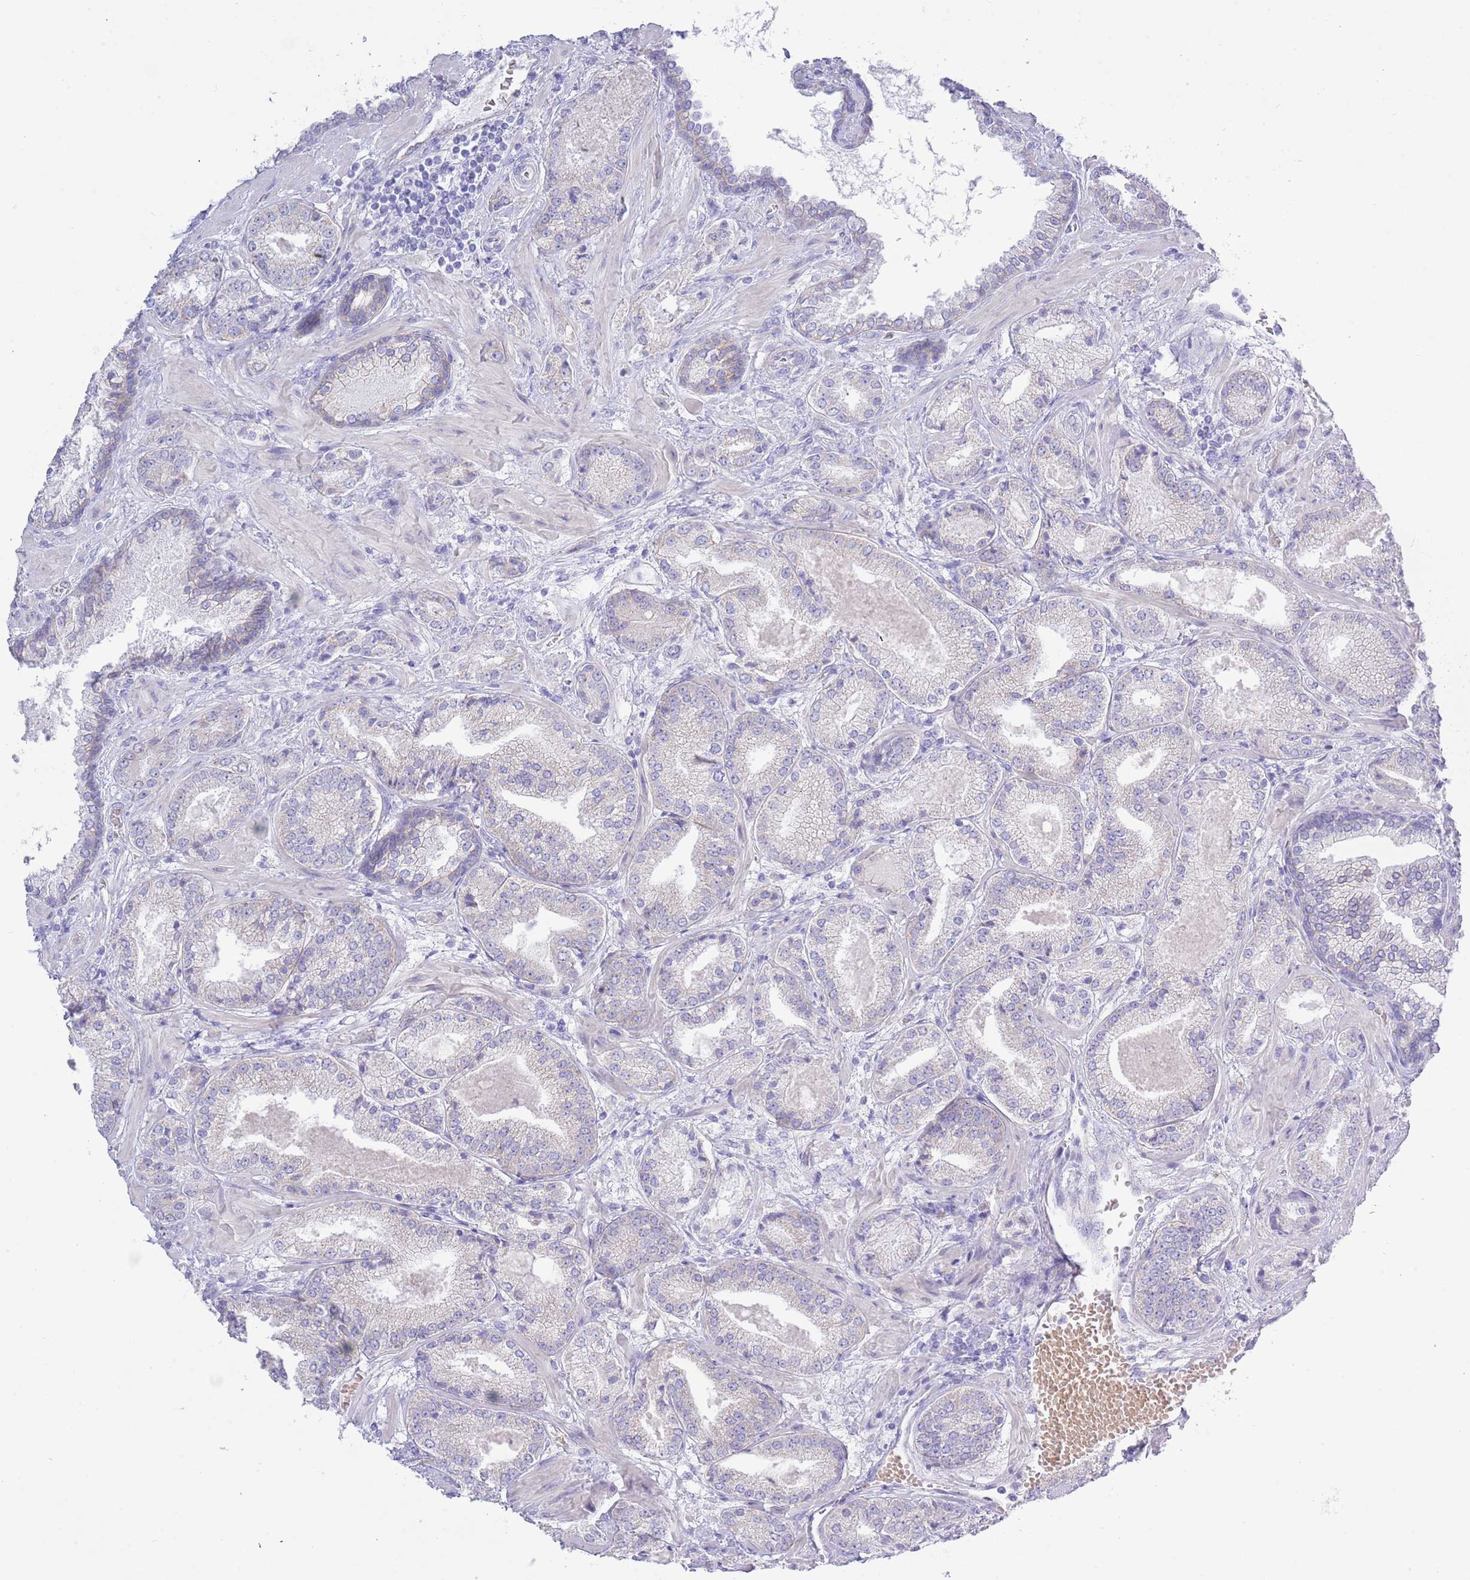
{"staining": {"intensity": "negative", "quantity": "none", "location": "none"}, "tissue": "prostate cancer", "cell_type": "Tumor cells", "image_type": "cancer", "snomed": [{"axis": "morphology", "description": "Adenocarcinoma, High grade"}, {"axis": "topography", "description": "Prostate"}], "caption": "Immunohistochemical staining of prostate high-grade adenocarcinoma displays no significant staining in tumor cells. The staining is performed using DAB brown chromogen with nuclei counter-stained in using hematoxylin.", "gene": "ACR", "patient": {"sex": "male", "age": 63}}